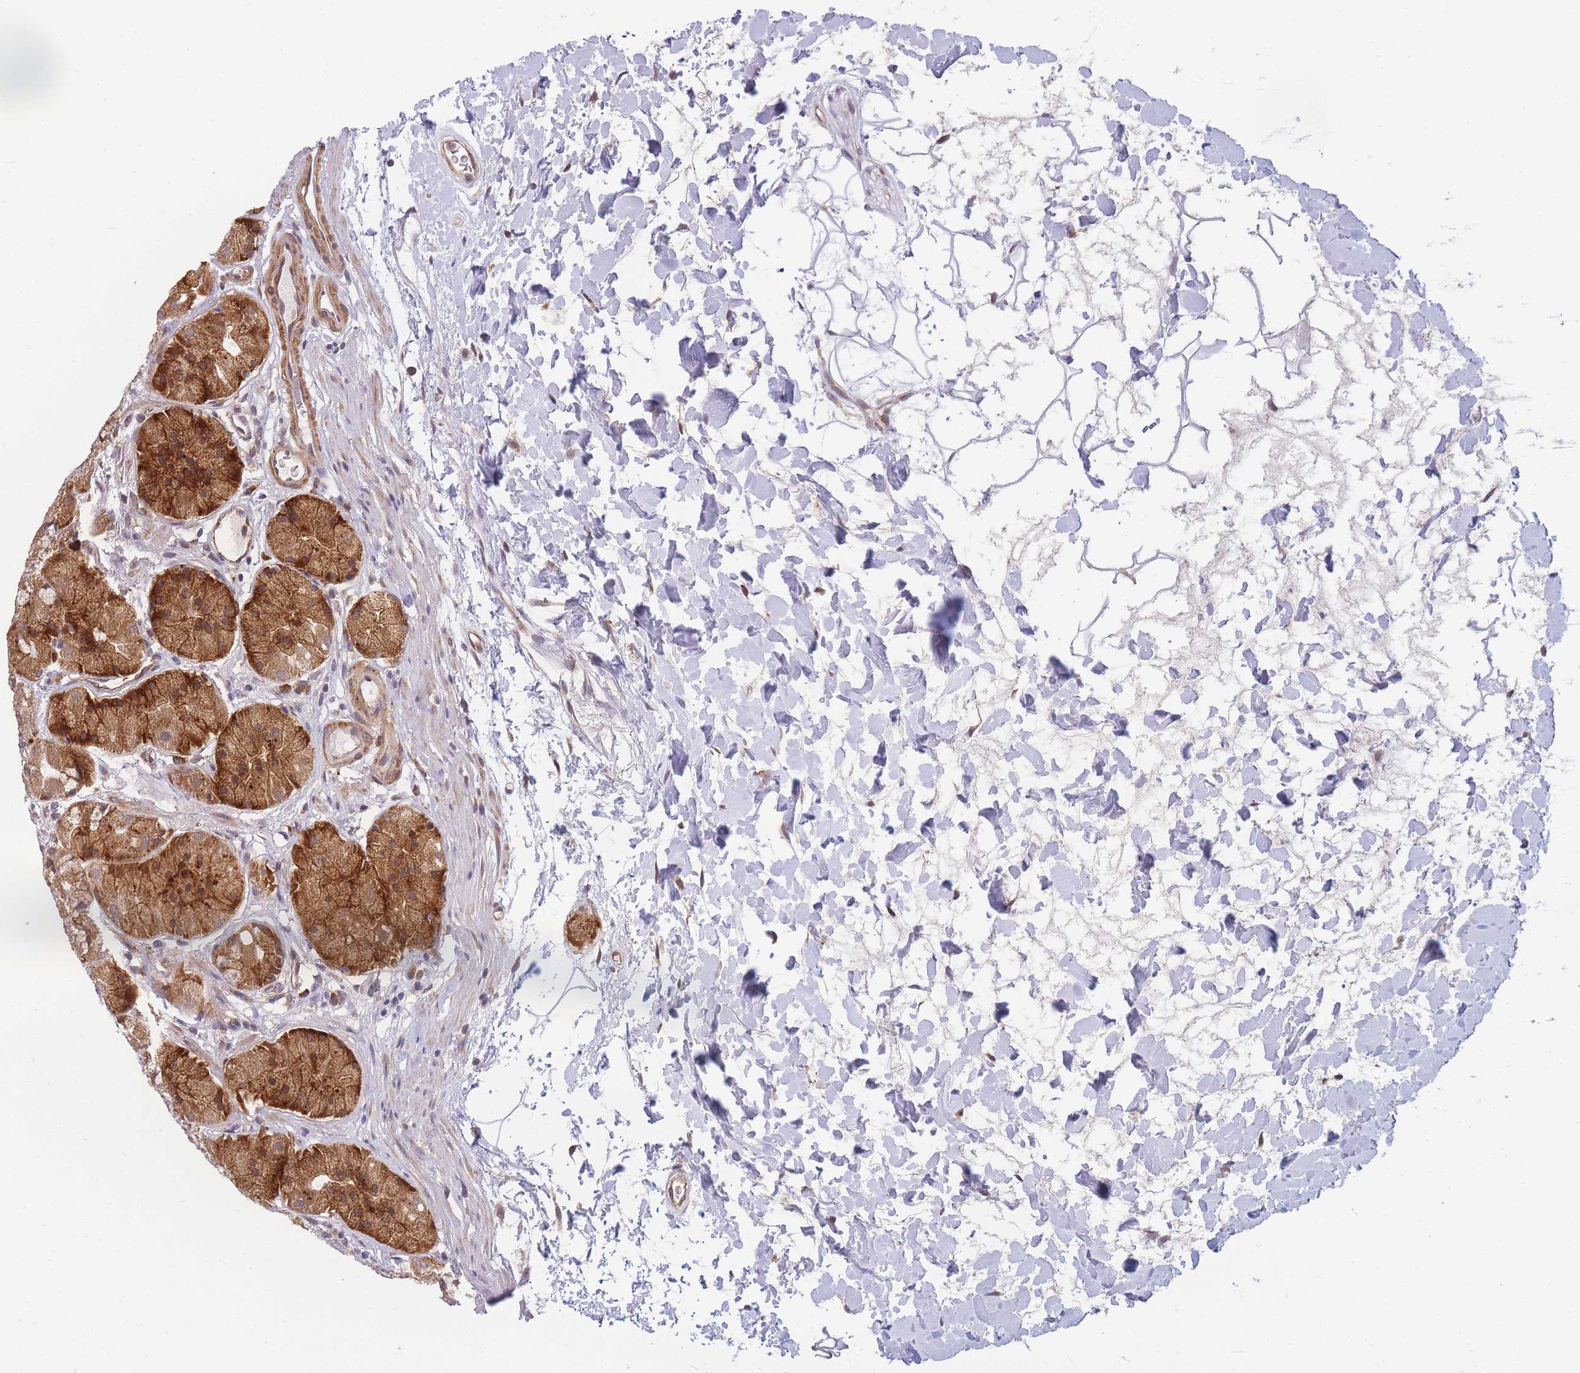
{"staining": {"intensity": "strong", "quantity": ">75%", "location": "cytoplasmic/membranous"}, "tissue": "stomach", "cell_type": "Glandular cells", "image_type": "normal", "snomed": [{"axis": "morphology", "description": "Normal tissue, NOS"}, {"axis": "topography", "description": "Stomach"}], "caption": "This image demonstrates IHC staining of unremarkable stomach, with high strong cytoplasmic/membranous expression in approximately >75% of glandular cells.", "gene": "ENSG00000276345", "patient": {"sex": "male", "age": 57}}